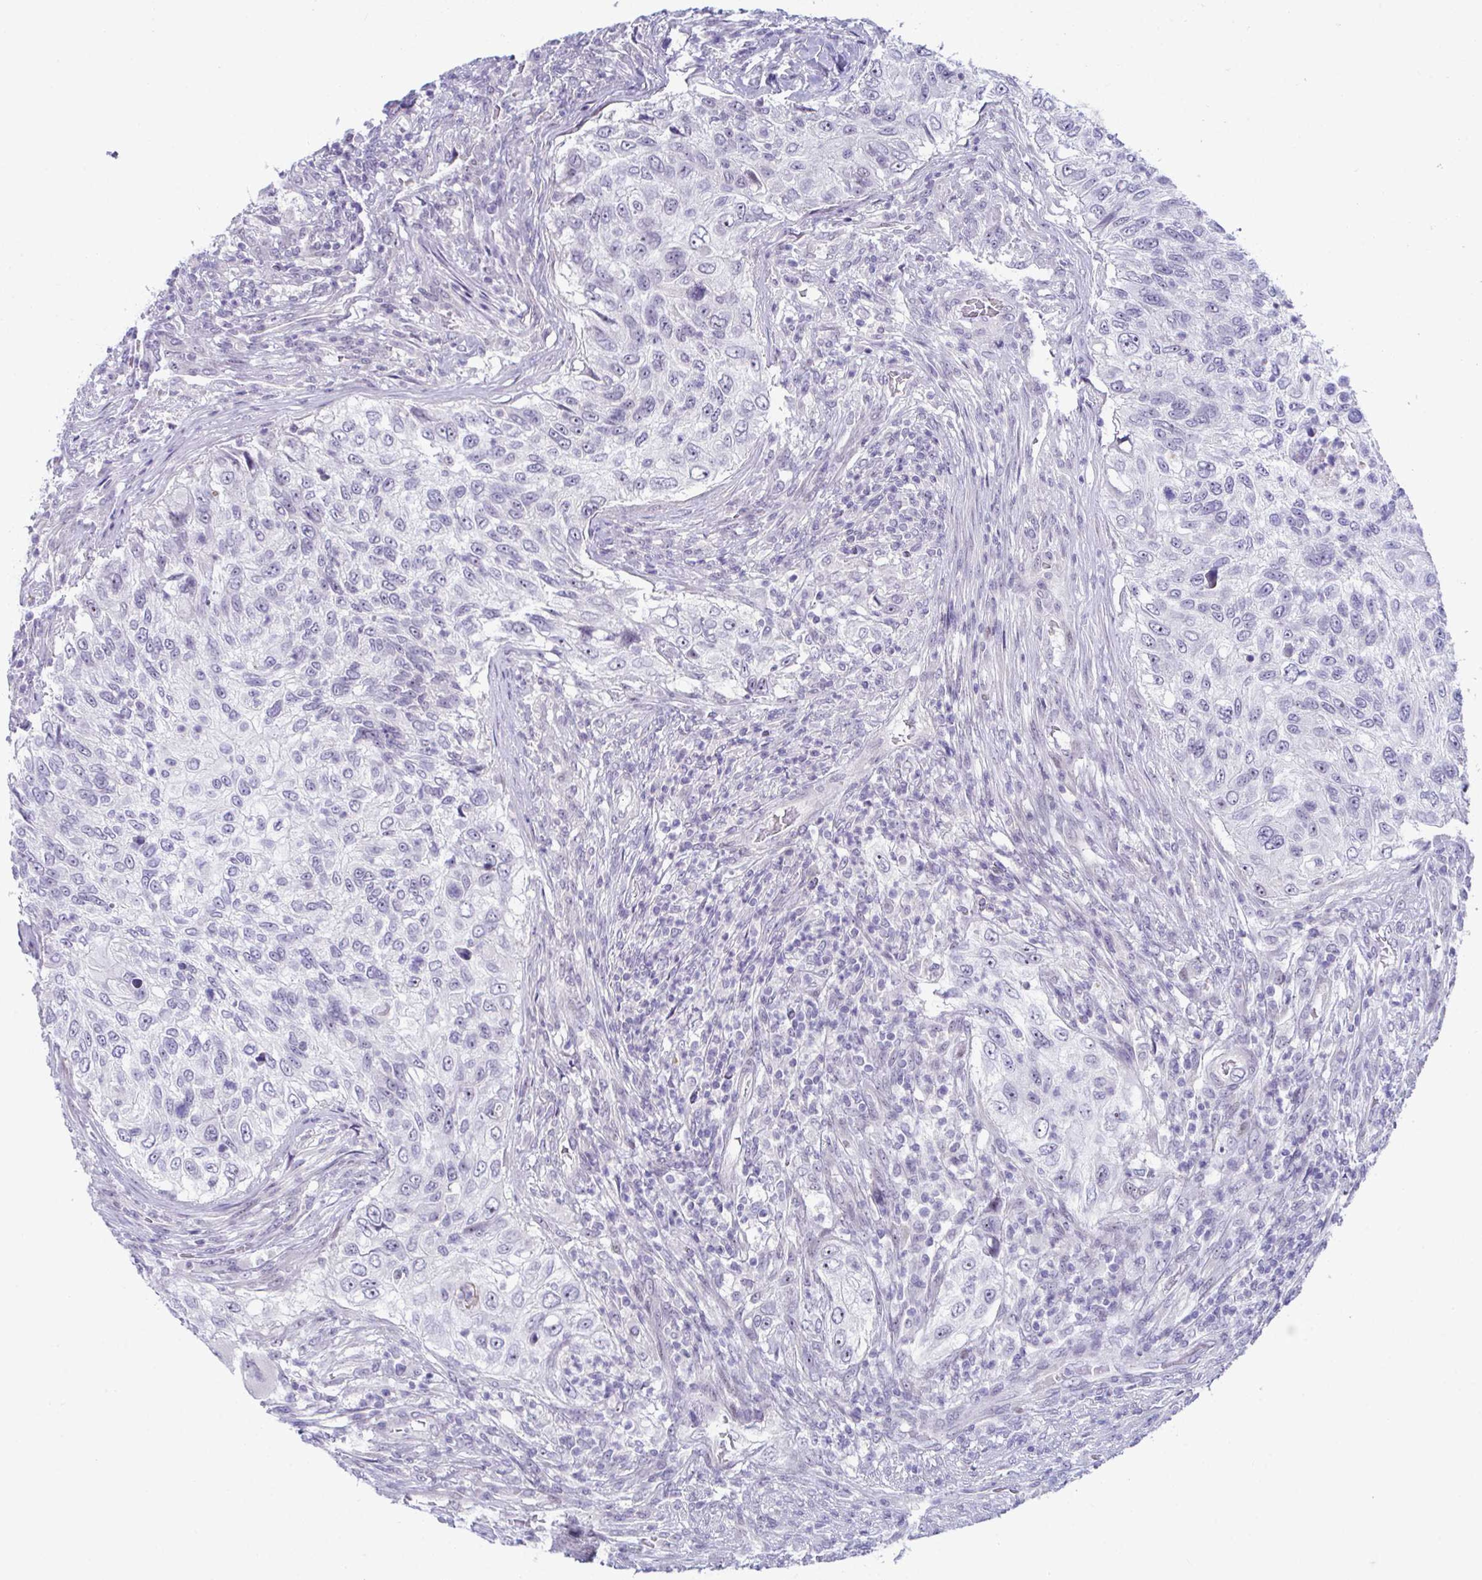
{"staining": {"intensity": "negative", "quantity": "none", "location": "none"}, "tissue": "urothelial cancer", "cell_type": "Tumor cells", "image_type": "cancer", "snomed": [{"axis": "morphology", "description": "Urothelial carcinoma, High grade"}, {"axis": "topography", "description": "Urinary bladder"}], "caption": "The image demonstrates no staining of tumor cells in urothelial cancer.", "gene": "USP35", "patient": {"sex": "female", "age": 60}}